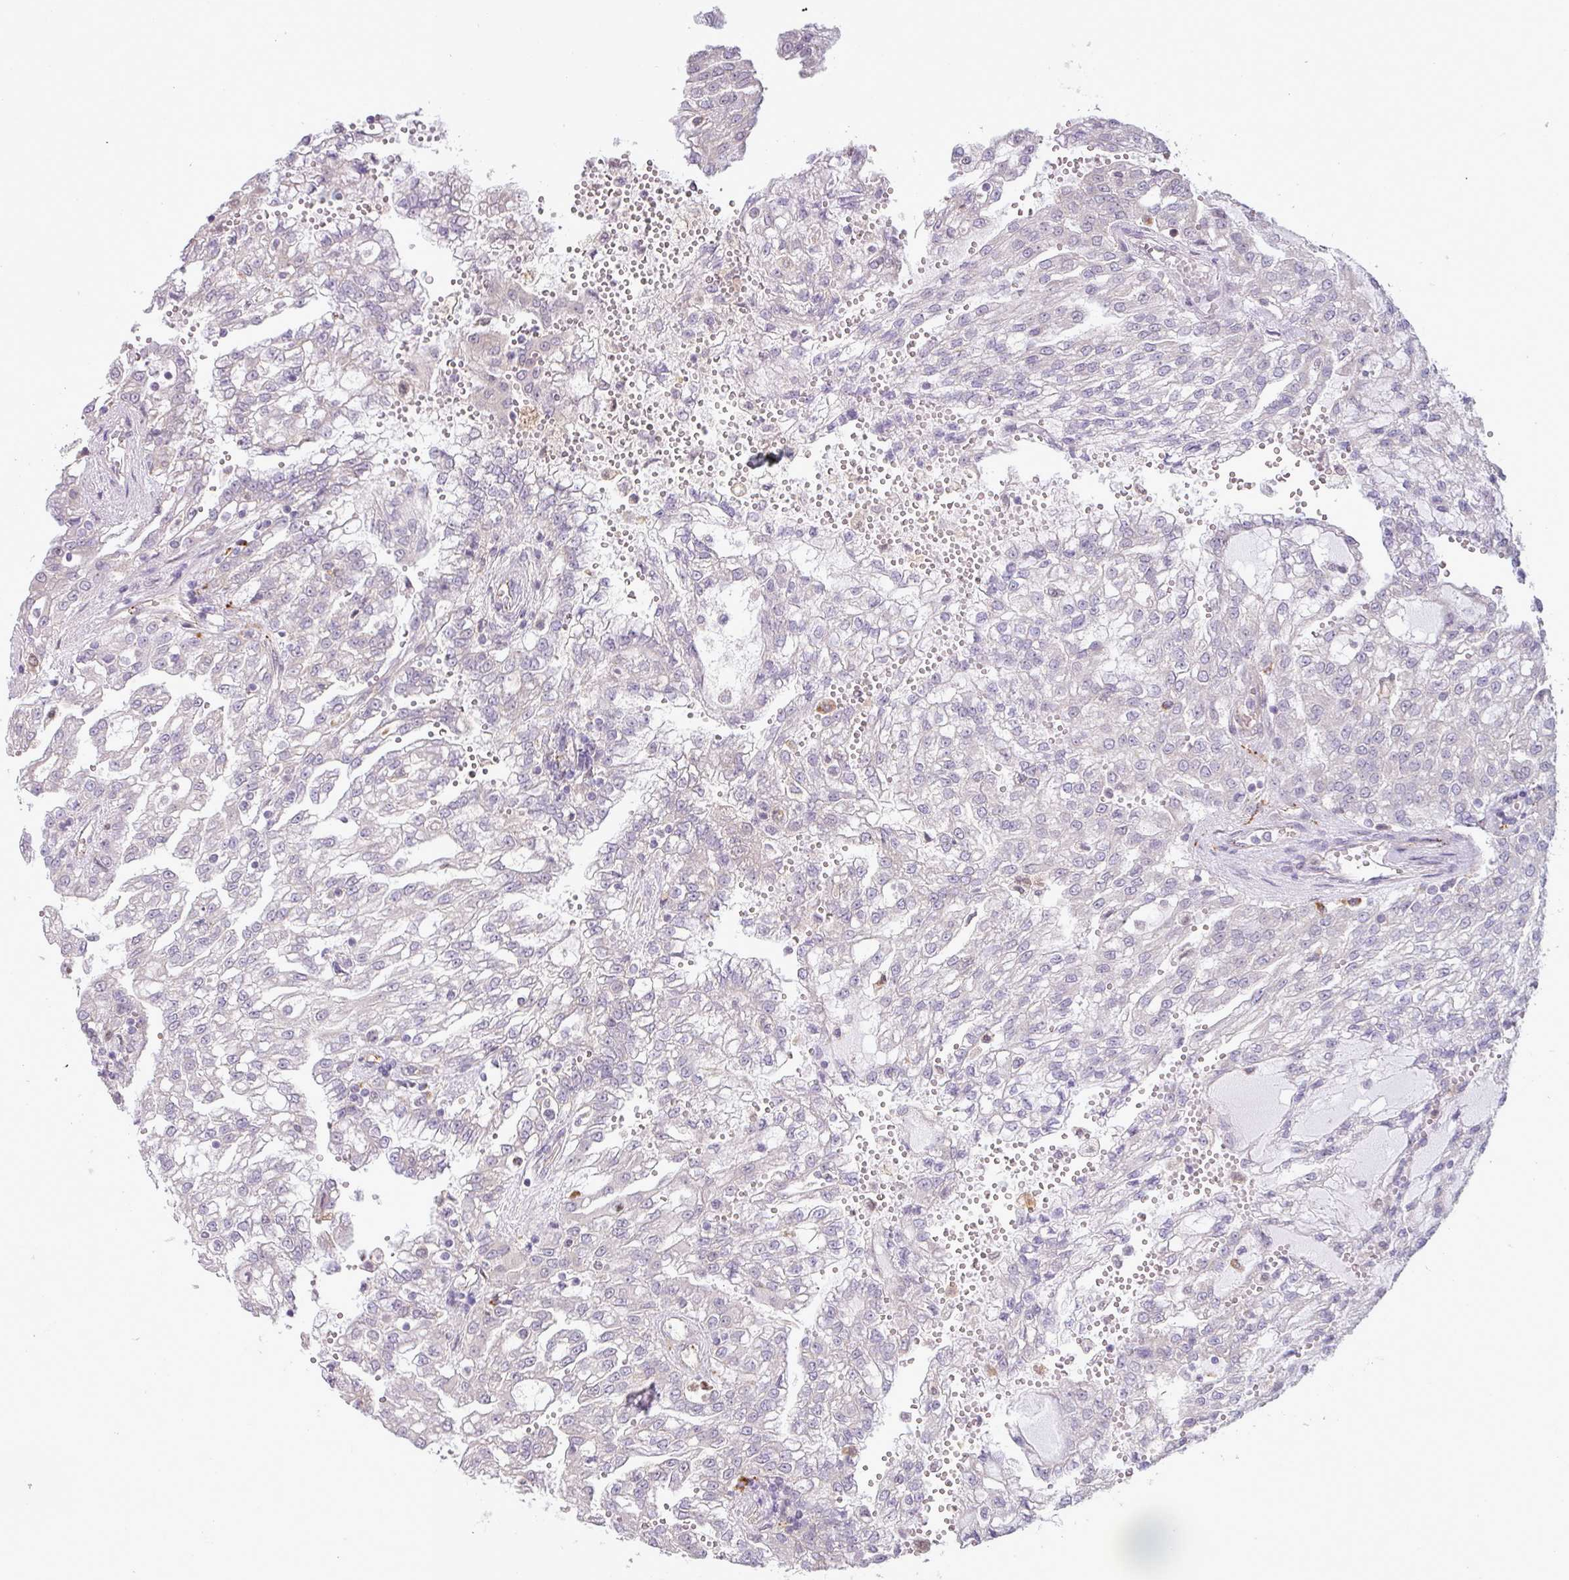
{"staining": {"intensity": "negative", "quantity": "none", "location": "none"}, "tissue": "renal cancer", "cell_type": "Tumor cells", "image_type": "cancer", "snomed": [{"axis": "morphology", "description": "Adenocarcinoma, NOS"}, {"axis": "topography", "description": "Kidney"}], "caption": "The immunohistochemistry (IHC) image has no significant expression in tumor cells of adenocarcinoma (renal) tissue.", "gene": "CCDC144A", "patient": {"sex": "male", "age": 63}}